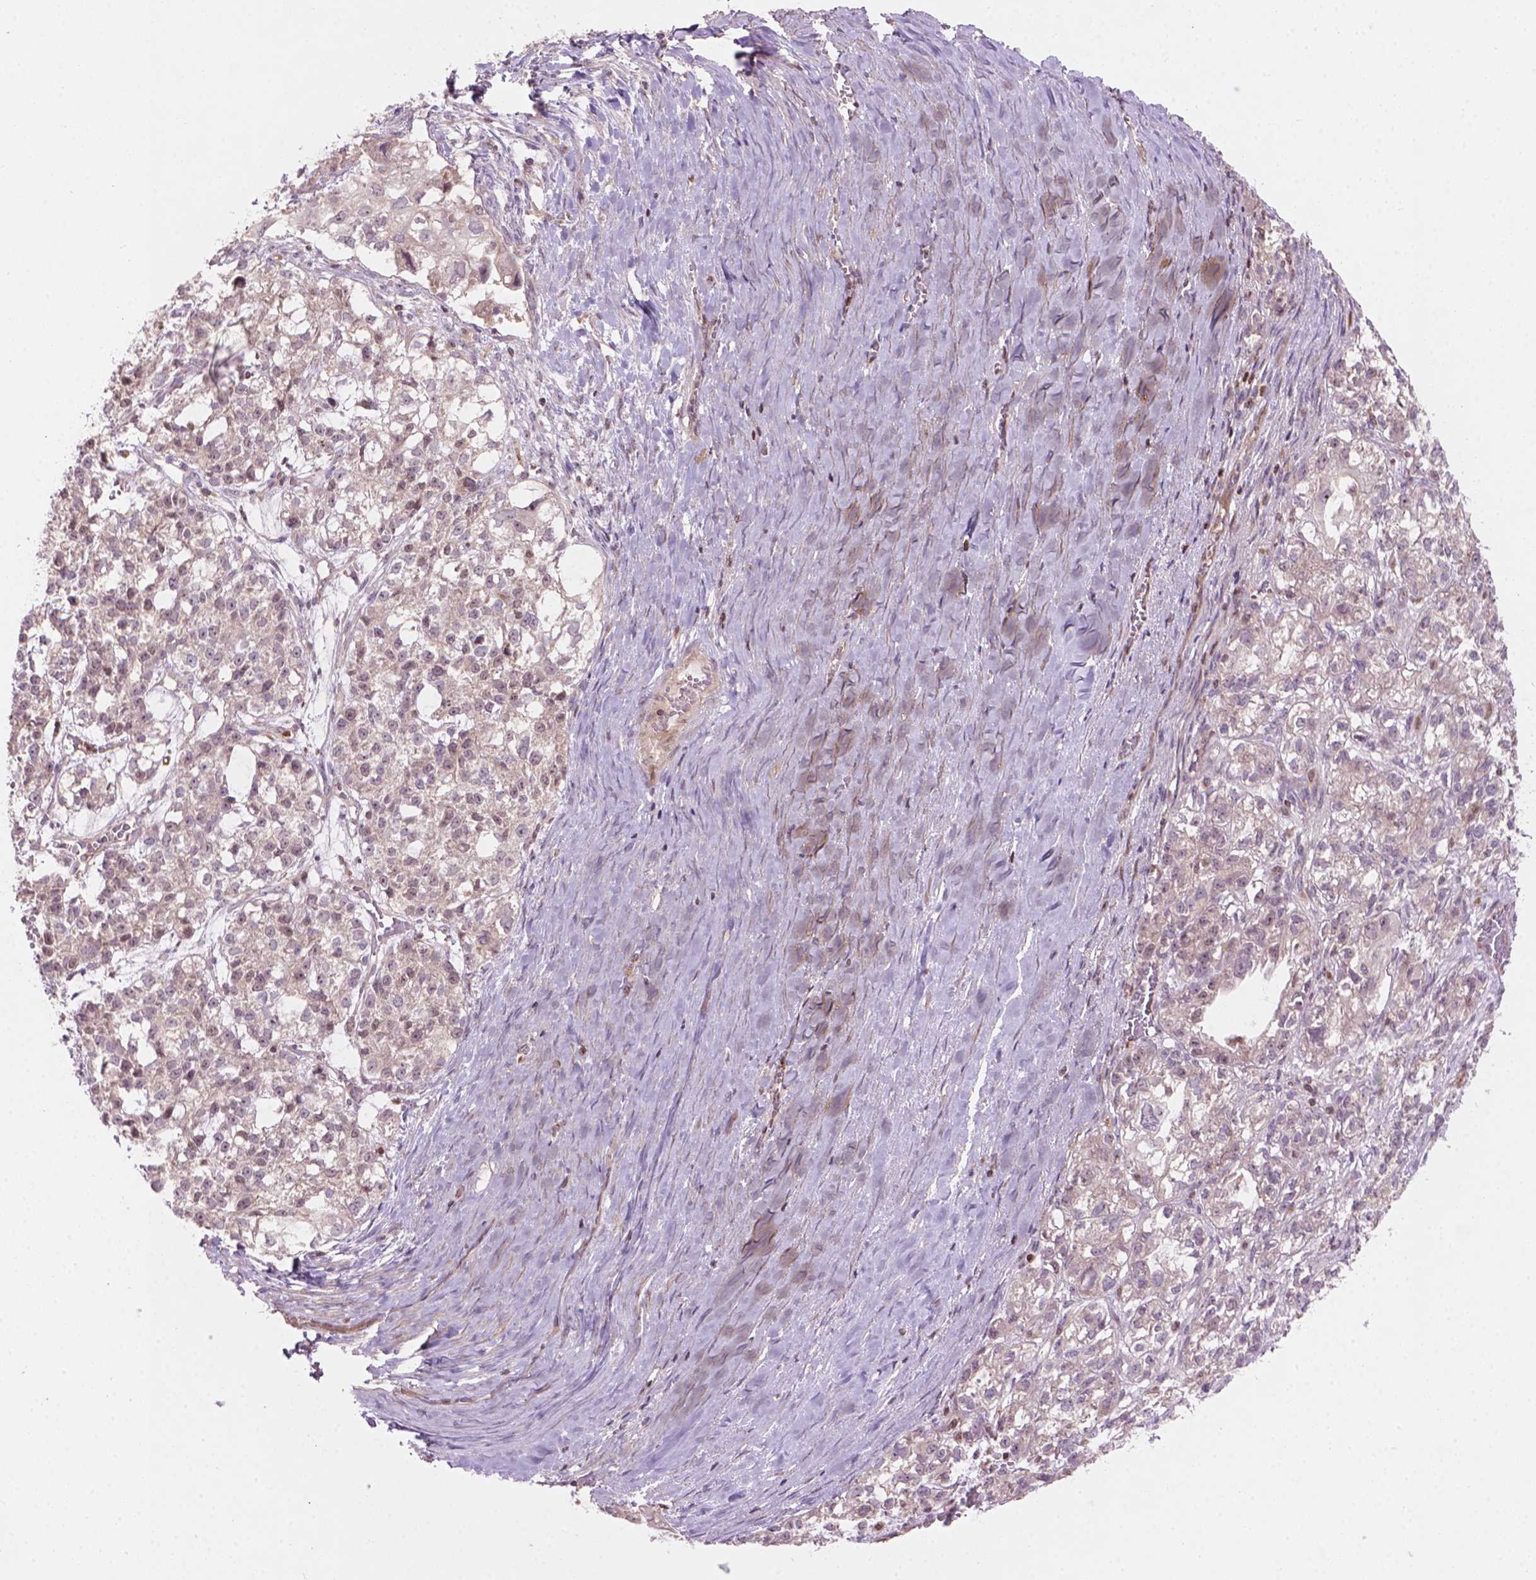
{"staining": {"intensity": "weak", "quantity": "<25%", "location": "nuclear"}, "tissue": "ovarian cancer", "cell_type": "Tumor cells", "image_type": "cancer", "snomed": [{"axis": "morphology", "description": "Carcinoma, endometroid"}, {"axis": "topography", "description": "Ovary"}], "caption": "An image of human endometroid carcinoma (ovarian) is negative for staining in tumor cells.", "gene": "SMC2", "patient": {"sex": "female", "age": 64}}